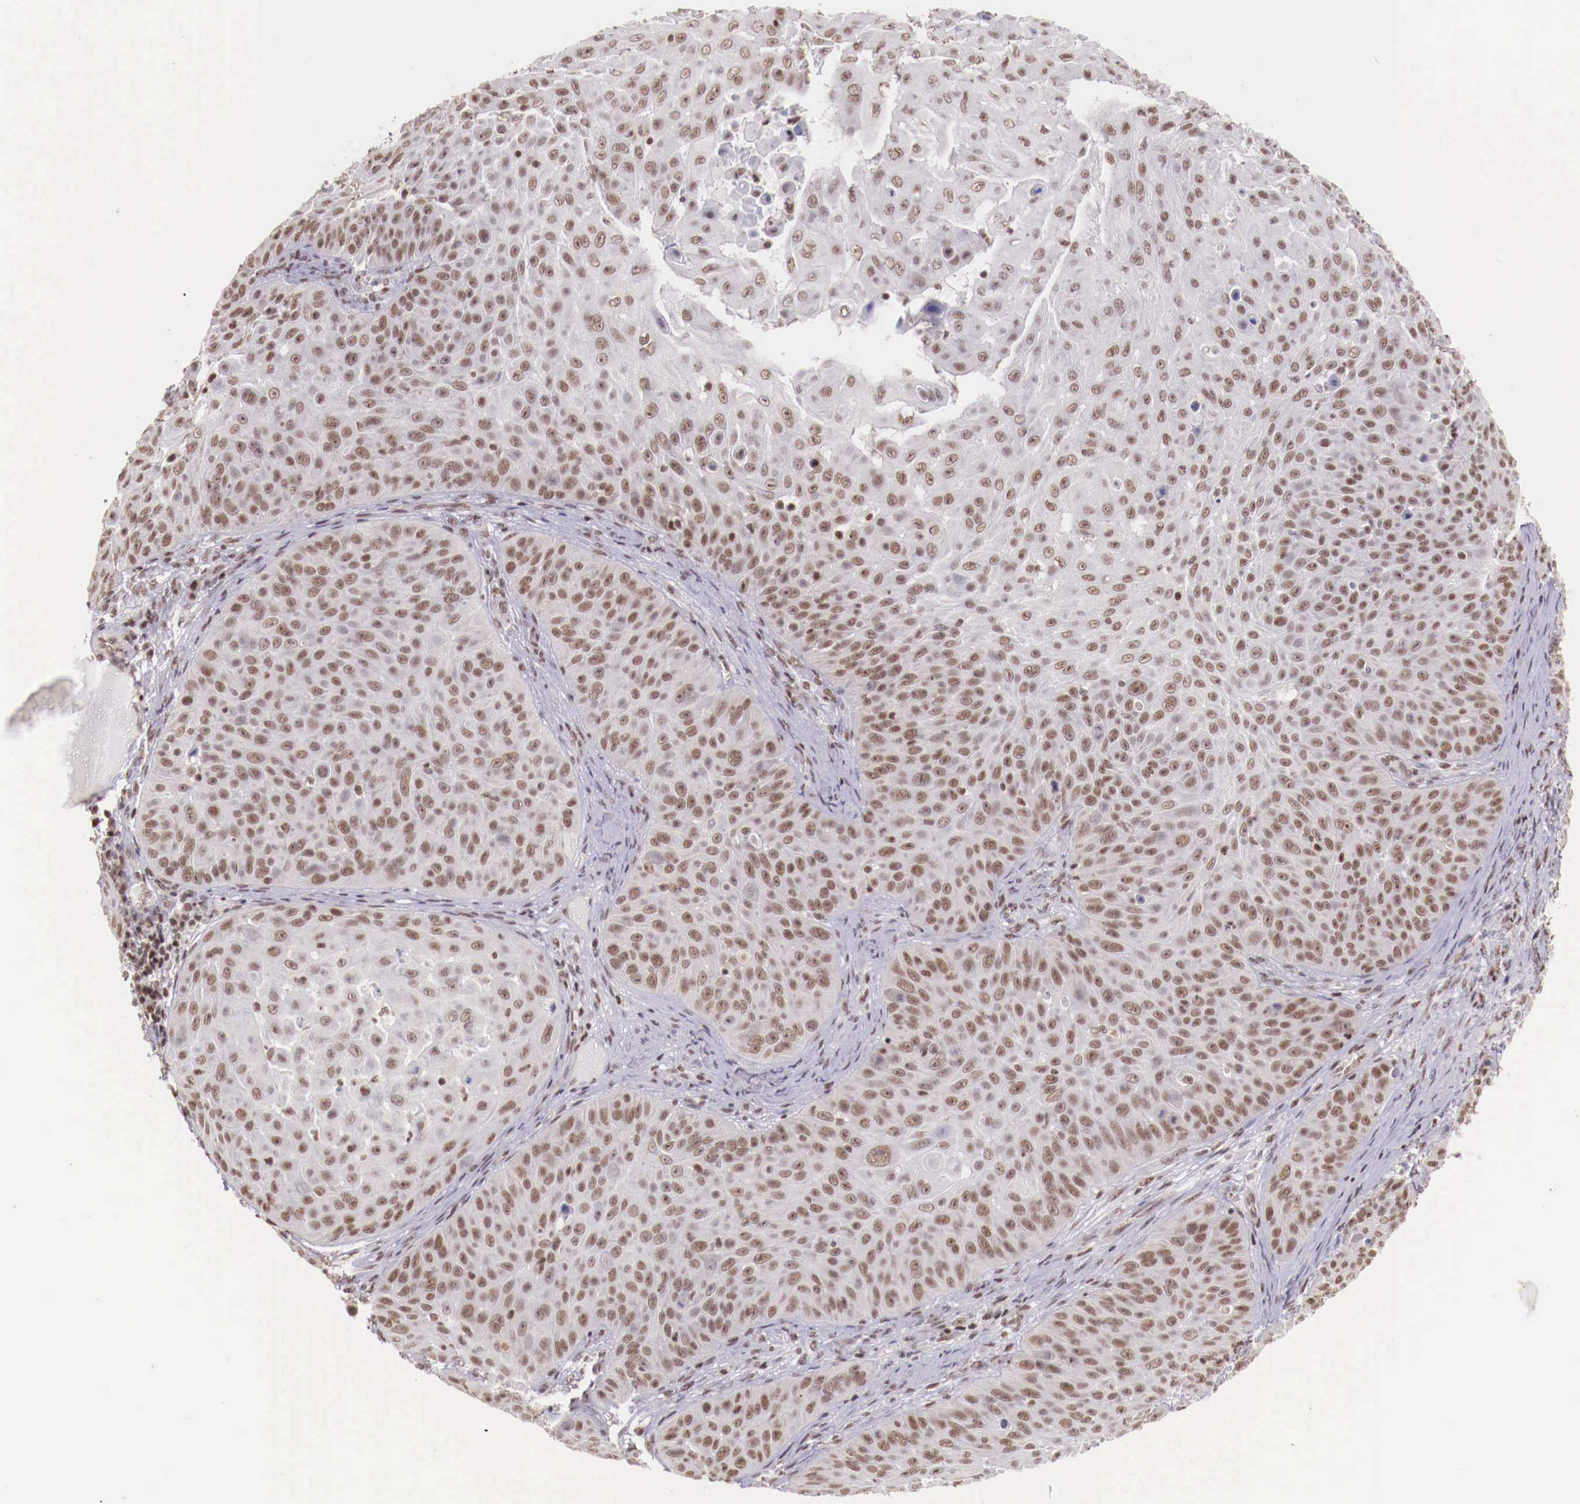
{"staining": {"intensity": "weak", "quantity": "25%-75%", "location": "nuclear"}, "tissue": "skin cancer", "cell_type": "Tumor cells", "image_type": "cancer", "snomed": [{"axis": "morphology", "description": "Squamous cell carcinoma, NOS"}, {"axis": "topography", "description": "Skin"}], "caption": "Weak nuclear protein expression is present in about 25%-75% of tumor cells in skin squamous cell carcinoma.", "gene": "SP1", "patient": {"sex": "male", "age": 82}}